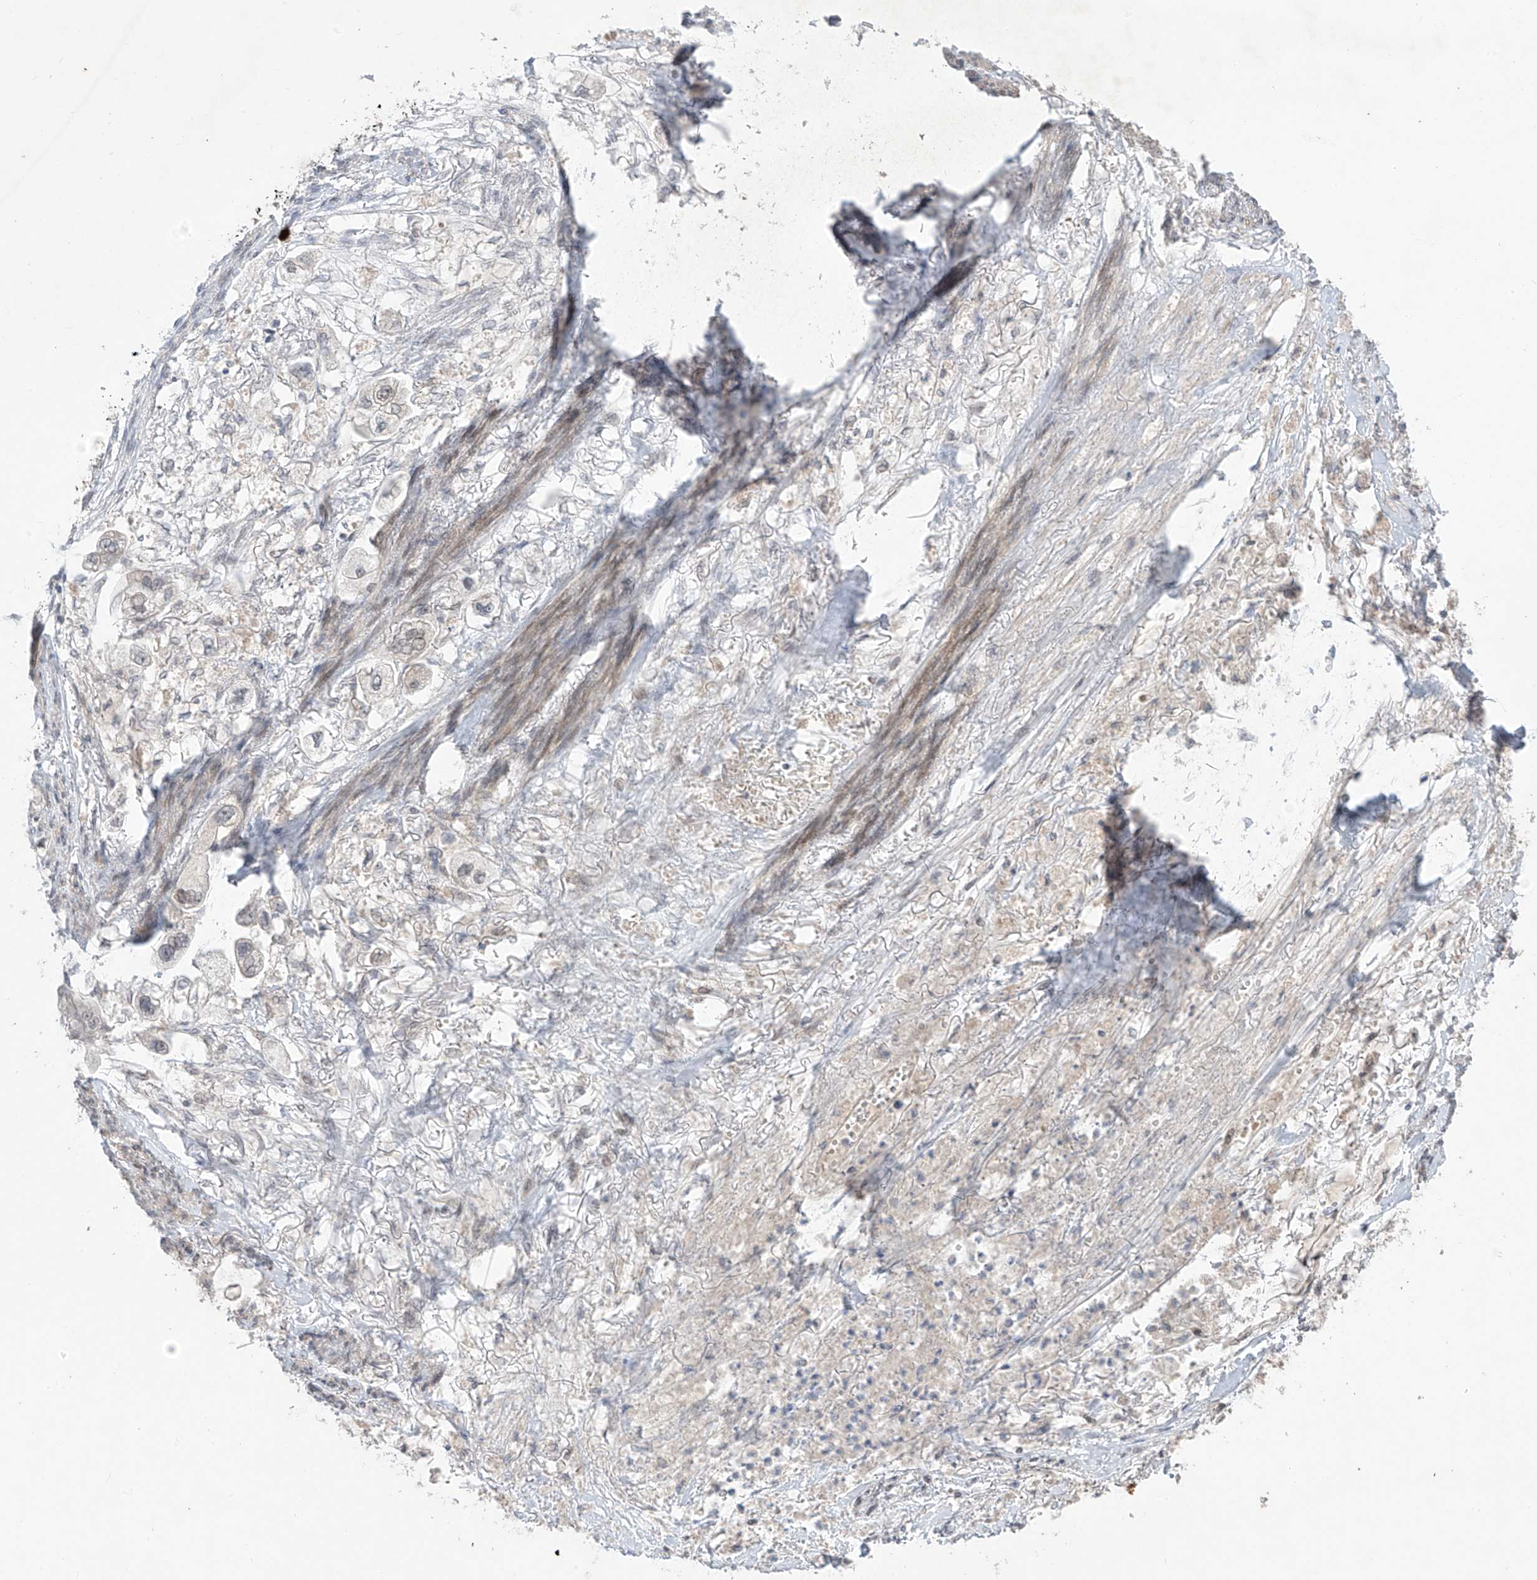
{"staining": {"intensity": "weak", "quantity": "25%-75%", "location": "nuclear"}, "tissue": "stomach cancer", "cell_type": "Tumor cells", "image_type": "cancer", "snomed": [{"axis": "morphology", "description": "Adenocarcinoma, NOS"}, {"axis": "topography", "description": "Stomach"}], "caption": "Protein staining reveals weak nuclear positivity in approximately 25%-75% of tumor cells in stomach adenocarcinoma. Nuclei are stained in blue.", "gene": "OGT", "patient": {"sex": "male", "age": 62}}